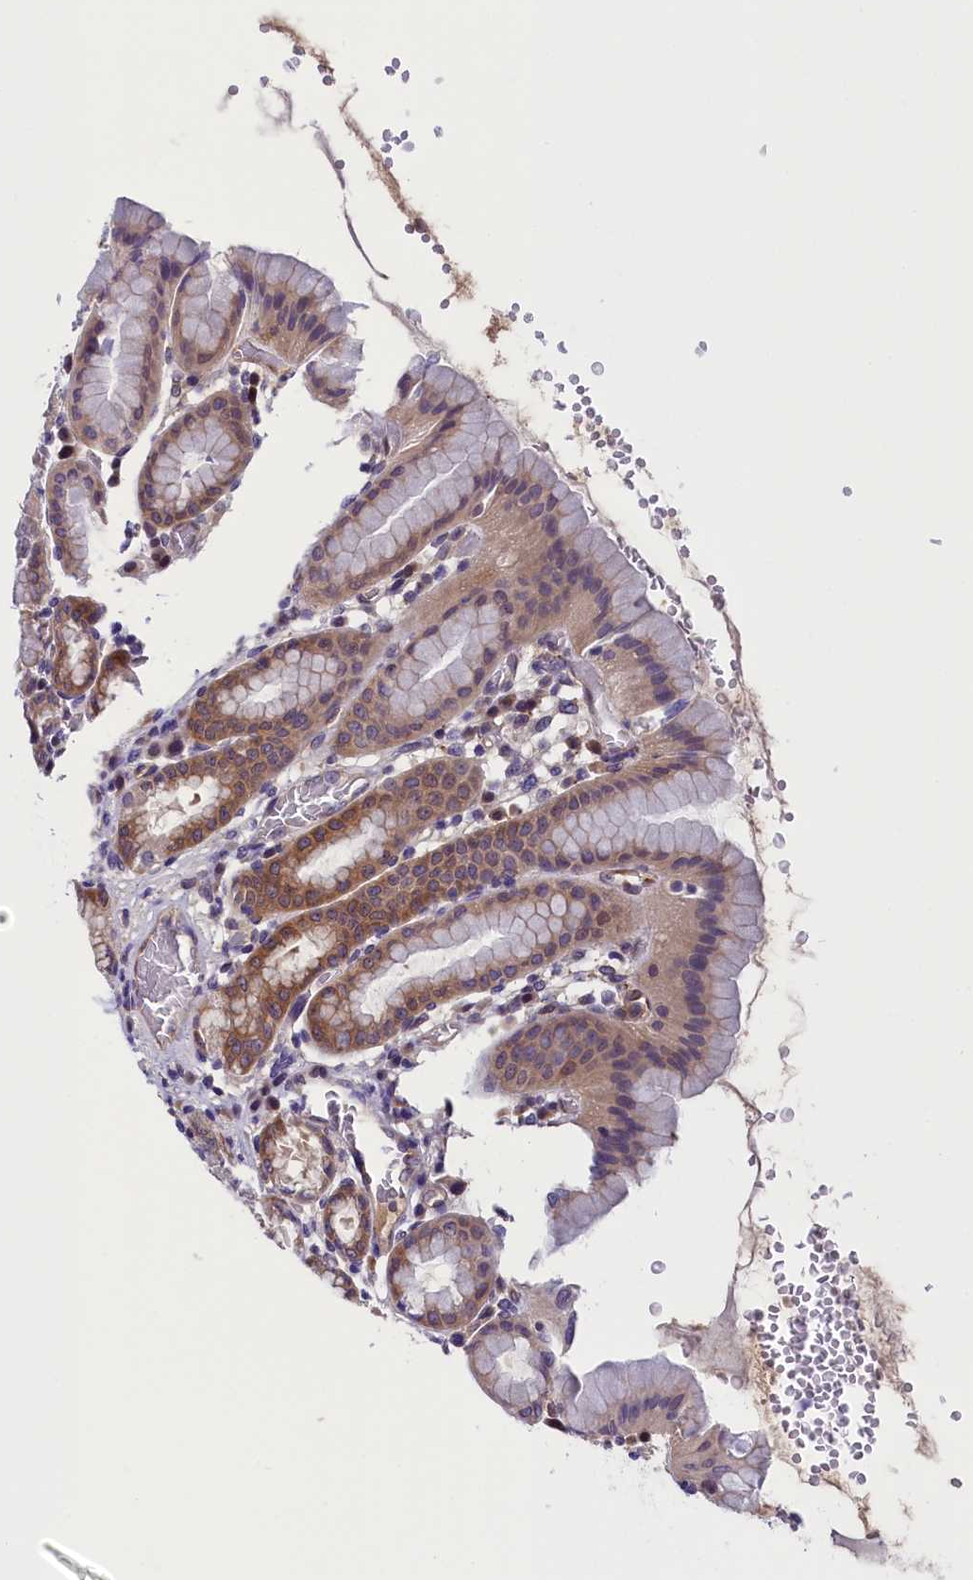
{"staining": {"intensity": "moderate", "quantity": "<25%", "location": "cytoplasmic/membranous"}, "tissue": "stomach", "cell_type": "Glandular cells", "image_type": "normal", "snomed": [{"axis": "morphology", "description": "Normal tissue, NOS"}, {"axis": "topography", "description": "Stomach, upper"}], "caption": "Immunohistochemical staining of normal human stomach demonstrates <25% levels of moderate cytoplasmic/membranous protein staining in about <25% of glandular cells. (IHC, brightfield microscopy, high magnification).", "gene": "ABCC8", "patient": {"sex": "male", "age": 68}}